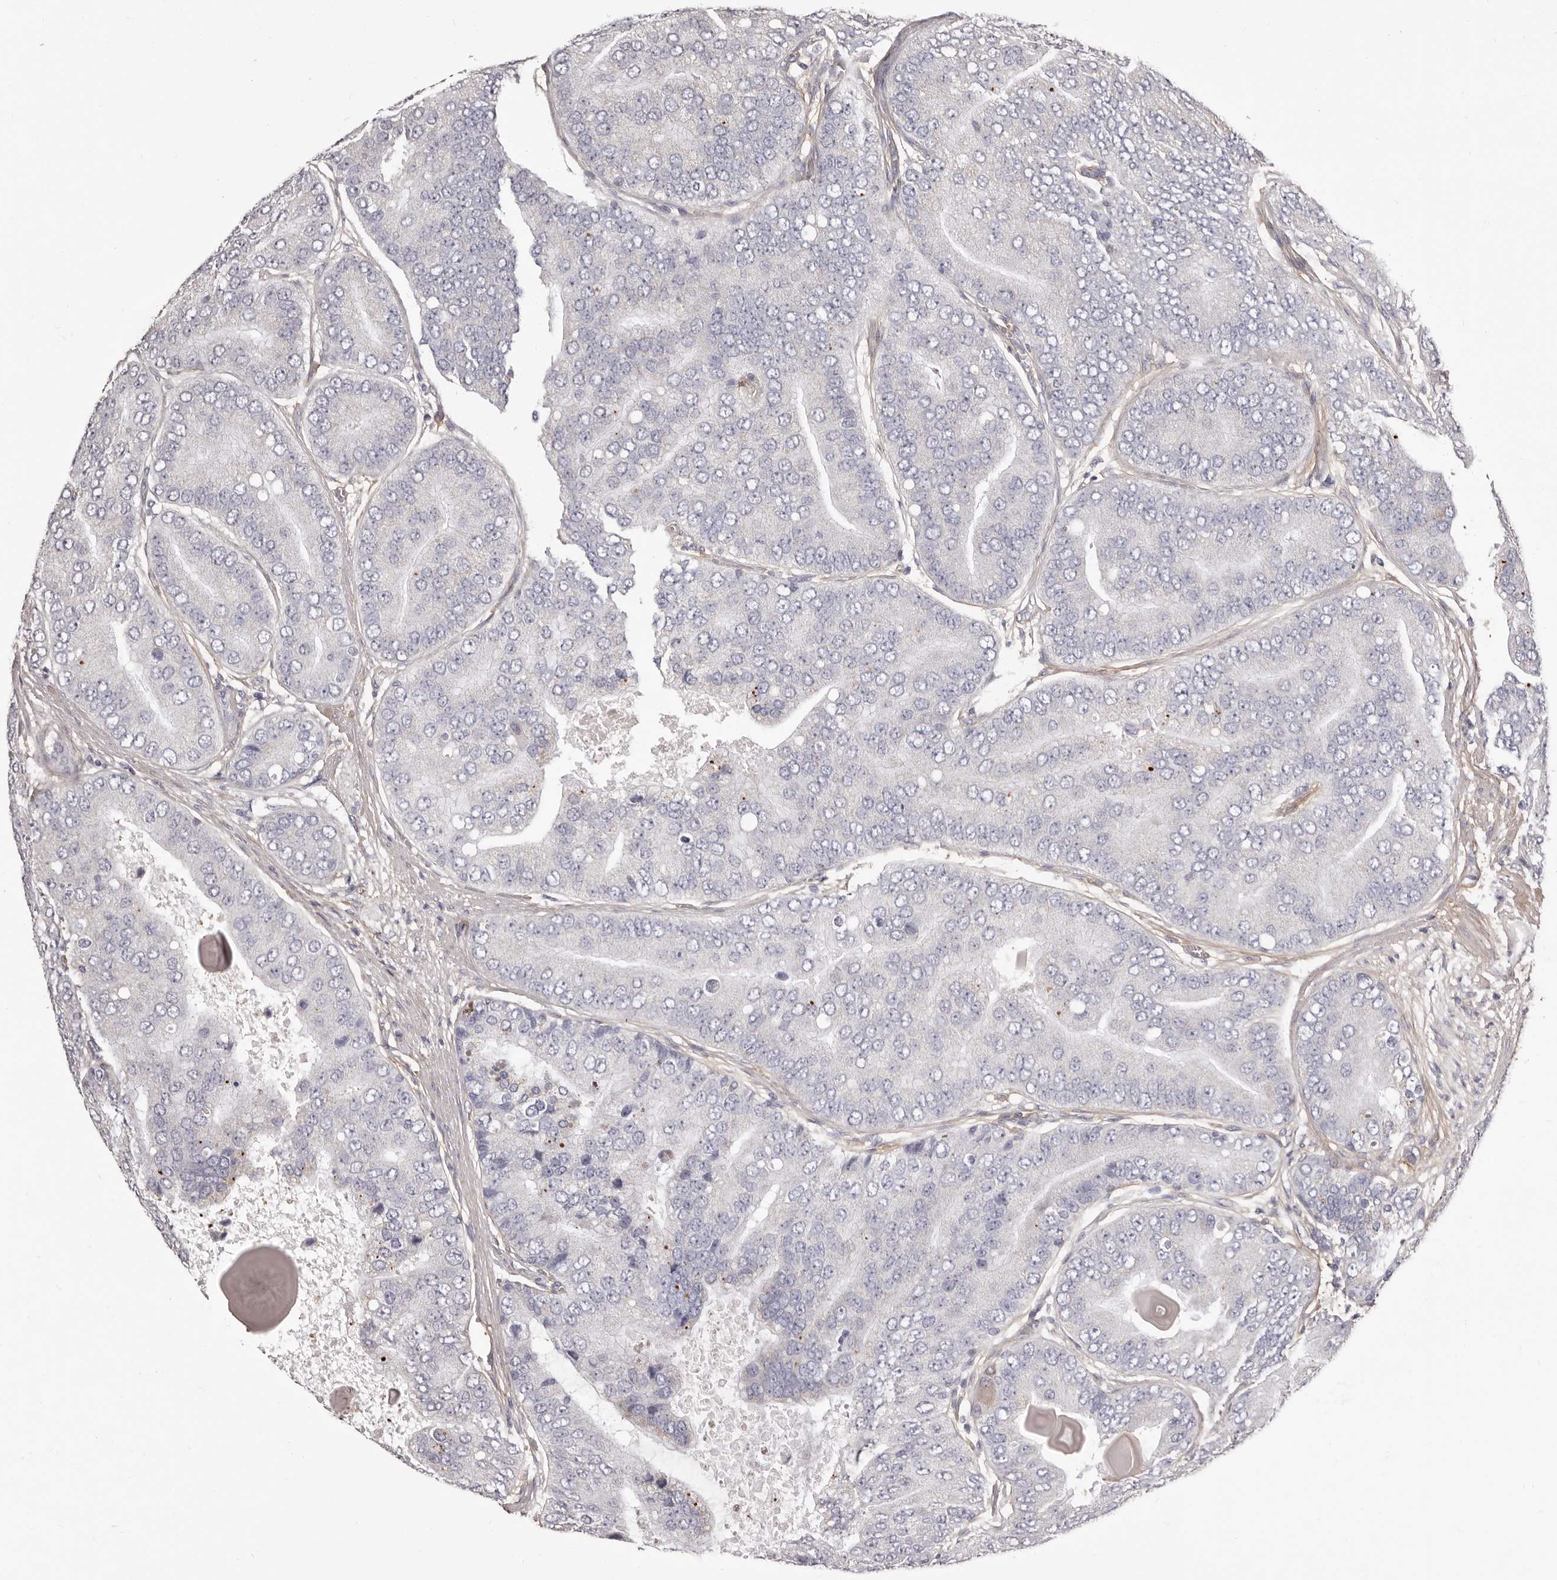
{"staining": {"intensity": "negative", "quantity": "none", "location": "none"}, "tissue": "prostate cancer", "cell_type": "Tumor cells", "image_type": "cancer", "snomed": [{"axis": "morphology", "description": "Adenocarcinoma, High grade"}, {"axis": "topography", "description": "Prostate"}], "caption": "High magnification brightfield microscopy of prostate adenocarcinoma (high-grade) stained with DAB (3,3'-diaminobenzidine) (brown) and counterstained with hematoxylin (blue): tumor cells show no significant staining.", "gene": "COL6A1", "patient": {"sex": "male", "age": 70}}